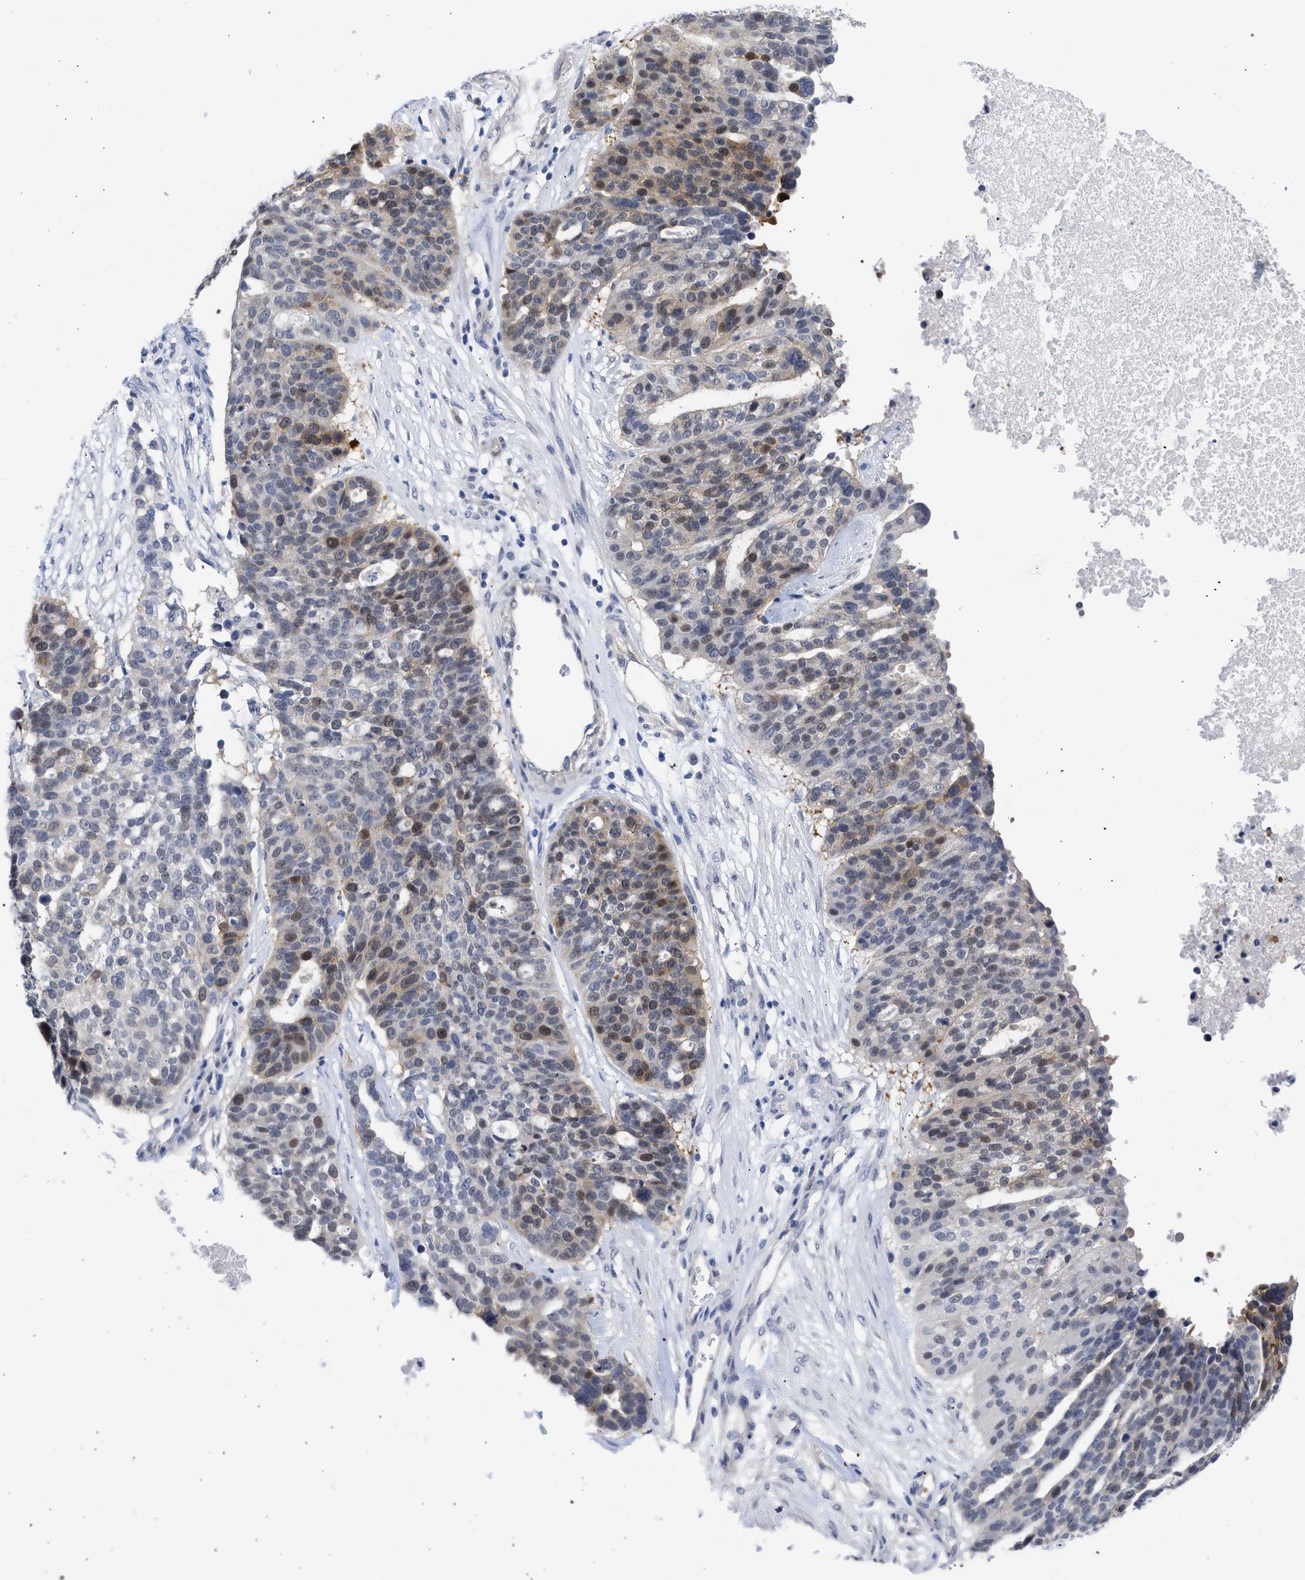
{"staining": {"intensity": "weak", "quantity": "25%-75%", "location": "cytoplasmic/membranous,nuclear"}, "tissue": "ovarian cancer", "cell_type": "Tumor cells", "image_type": "cancer", "snomed": [{"axis": "morphology", "description": "Cystadenocarcinoma, serous, NOS"}, {"axis": "topography", "description": "Ovary"}], "caption": "A brown stain shows weak cytoplasmic/membranous and nuclear positivity of a protein in serous cystadenocarcinoma (ovarian) tumor cells. Using DAB (brown) and hematoxylin (blue) stains, captured at high magnification using brightfield microscopy.", "gene": "THRA", "patient": {"sex": "female", "age": 59}}